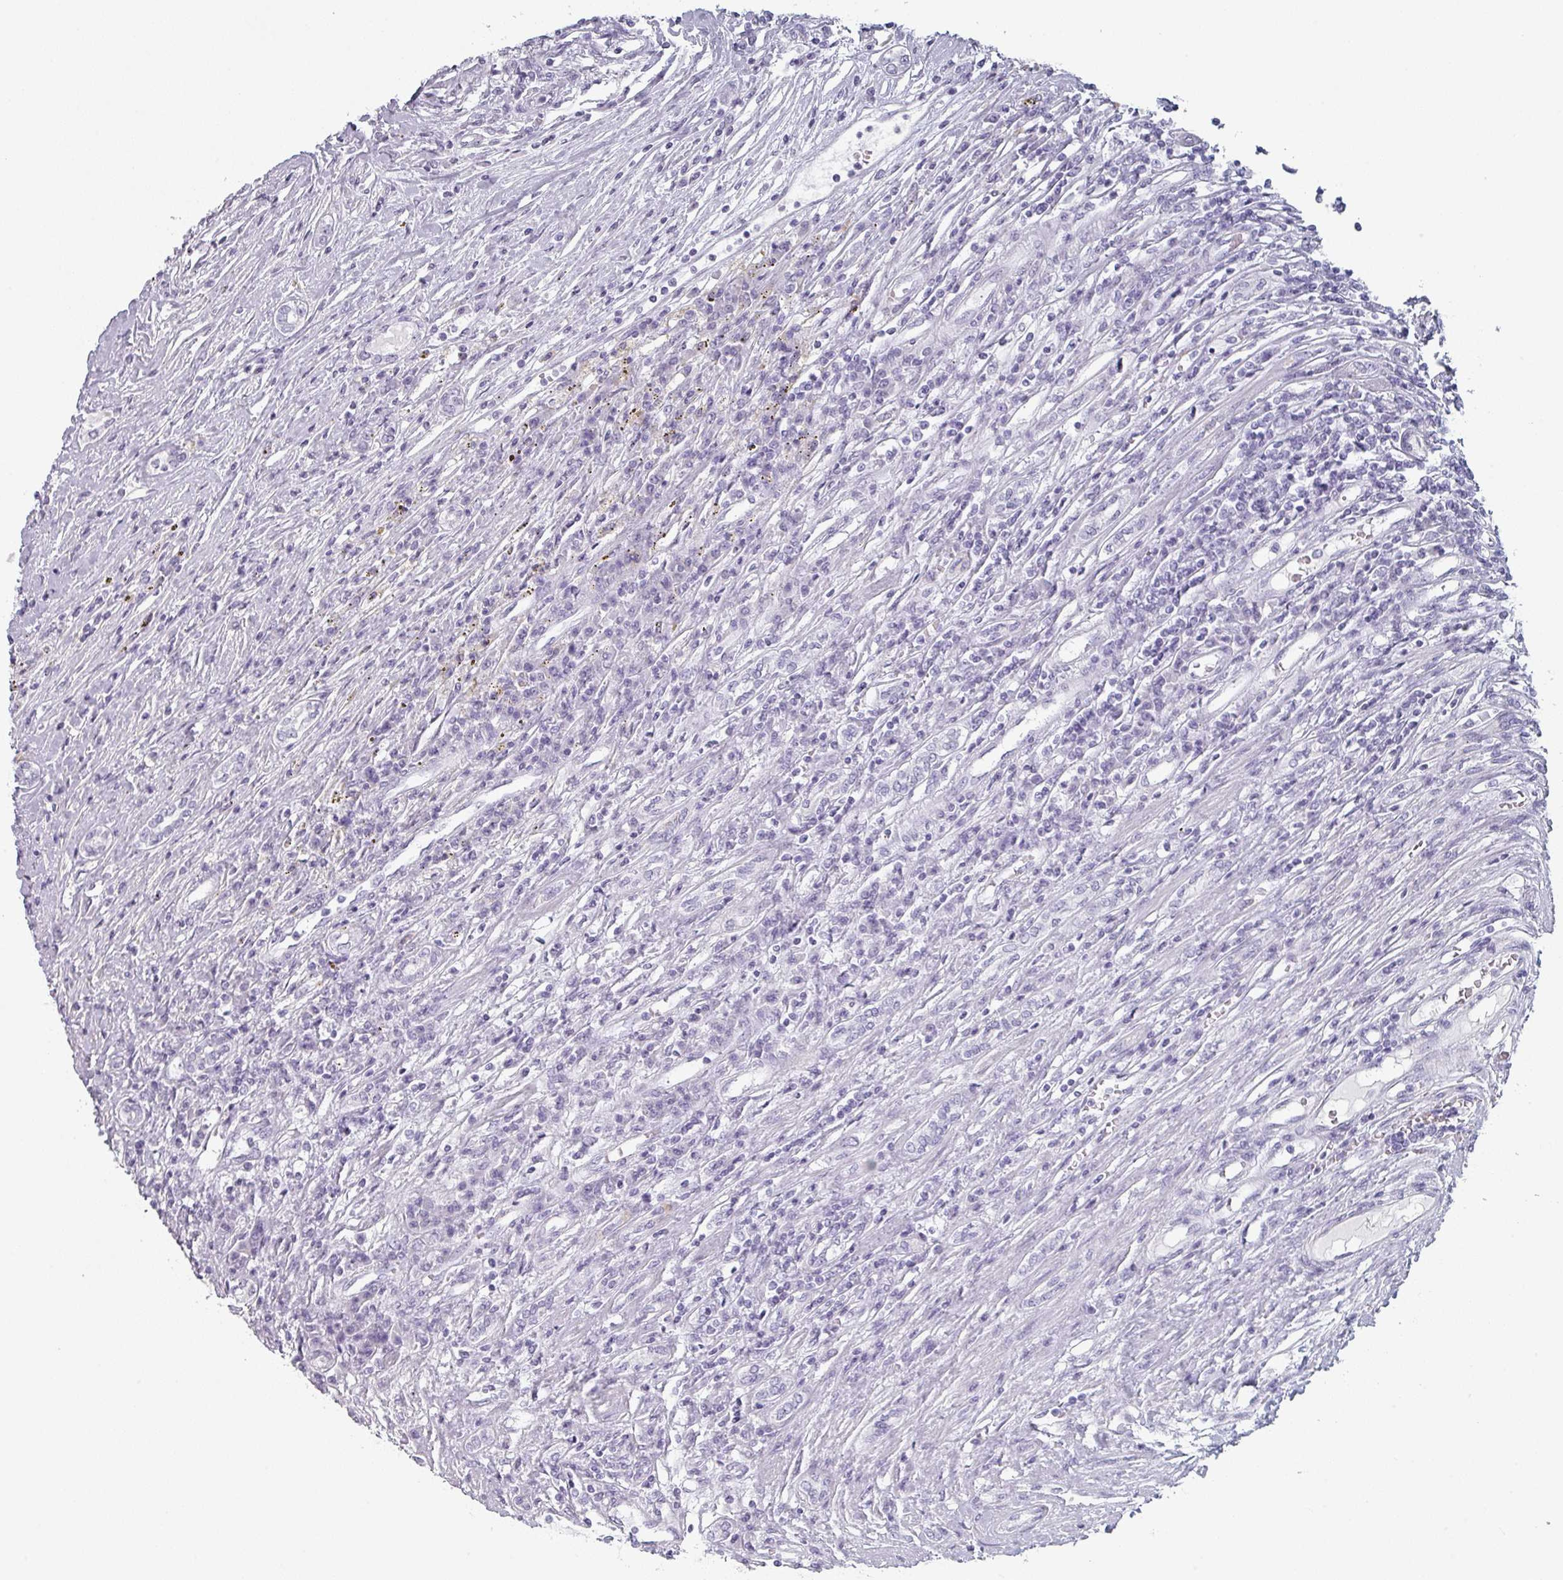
{"staining": {"intensity": "negative", "quantity": "none", "location": "none"}, "tissue": "renal cancer", "cell_type": "Tumor cells", "image_type": "cancer", "snomed": [{"axis": "morphology", "description": "Adenocarcinoma, NOS"}, {"axis": "topography", "description": "Kidney"}], "caption": "DAB immunohistochemical staining of human renal cancer (adenocarcinoma) shows no significant expression in tumor cells. (Immunohistochemistry, brightfield microscopy, high magnification).", "gene": "SLC35G2", "patient": {"sex": "female", "age": 67}}